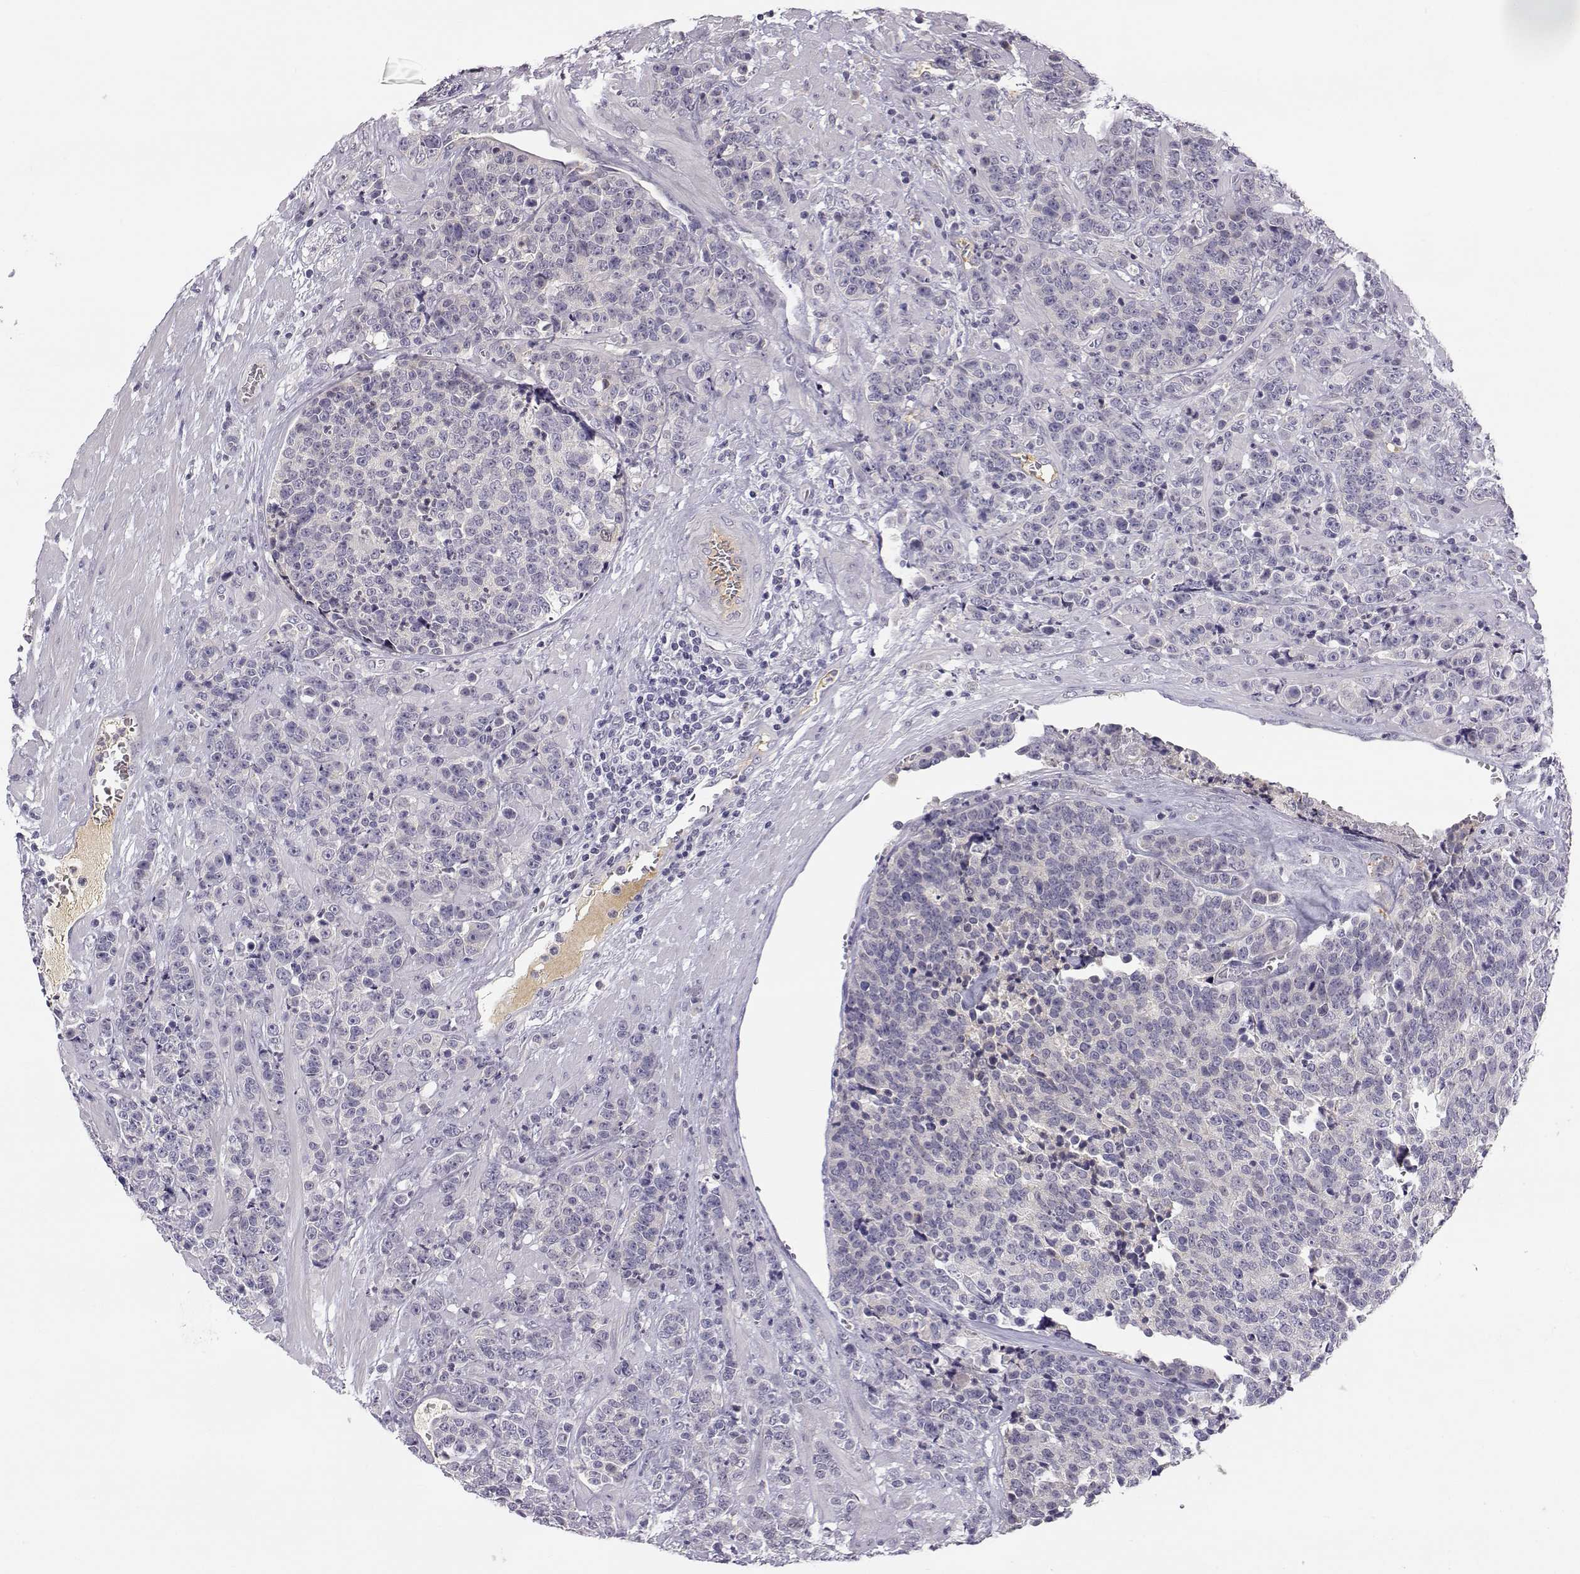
{"staining": {"intensity": "negative", "quantity": "none", "location": "none"}, "tissue": "prostate cancer", "cell_type": "Tumor cells", "image_type": "cancer", "snomed": [{"axis": "morphology", "description": "Adenocarcinoma, NOS"}, {"axis": "topography", "description": "Prostate"}], "caption": "Adenocarcinoma (prostate) was stained to show a protein in brown. There is no significant positivity in tumor cells. (IHC, brightfield microscopy, high magnification).", "gene": "ACSL6", "patient": {"sex": "male", "age": 67}}